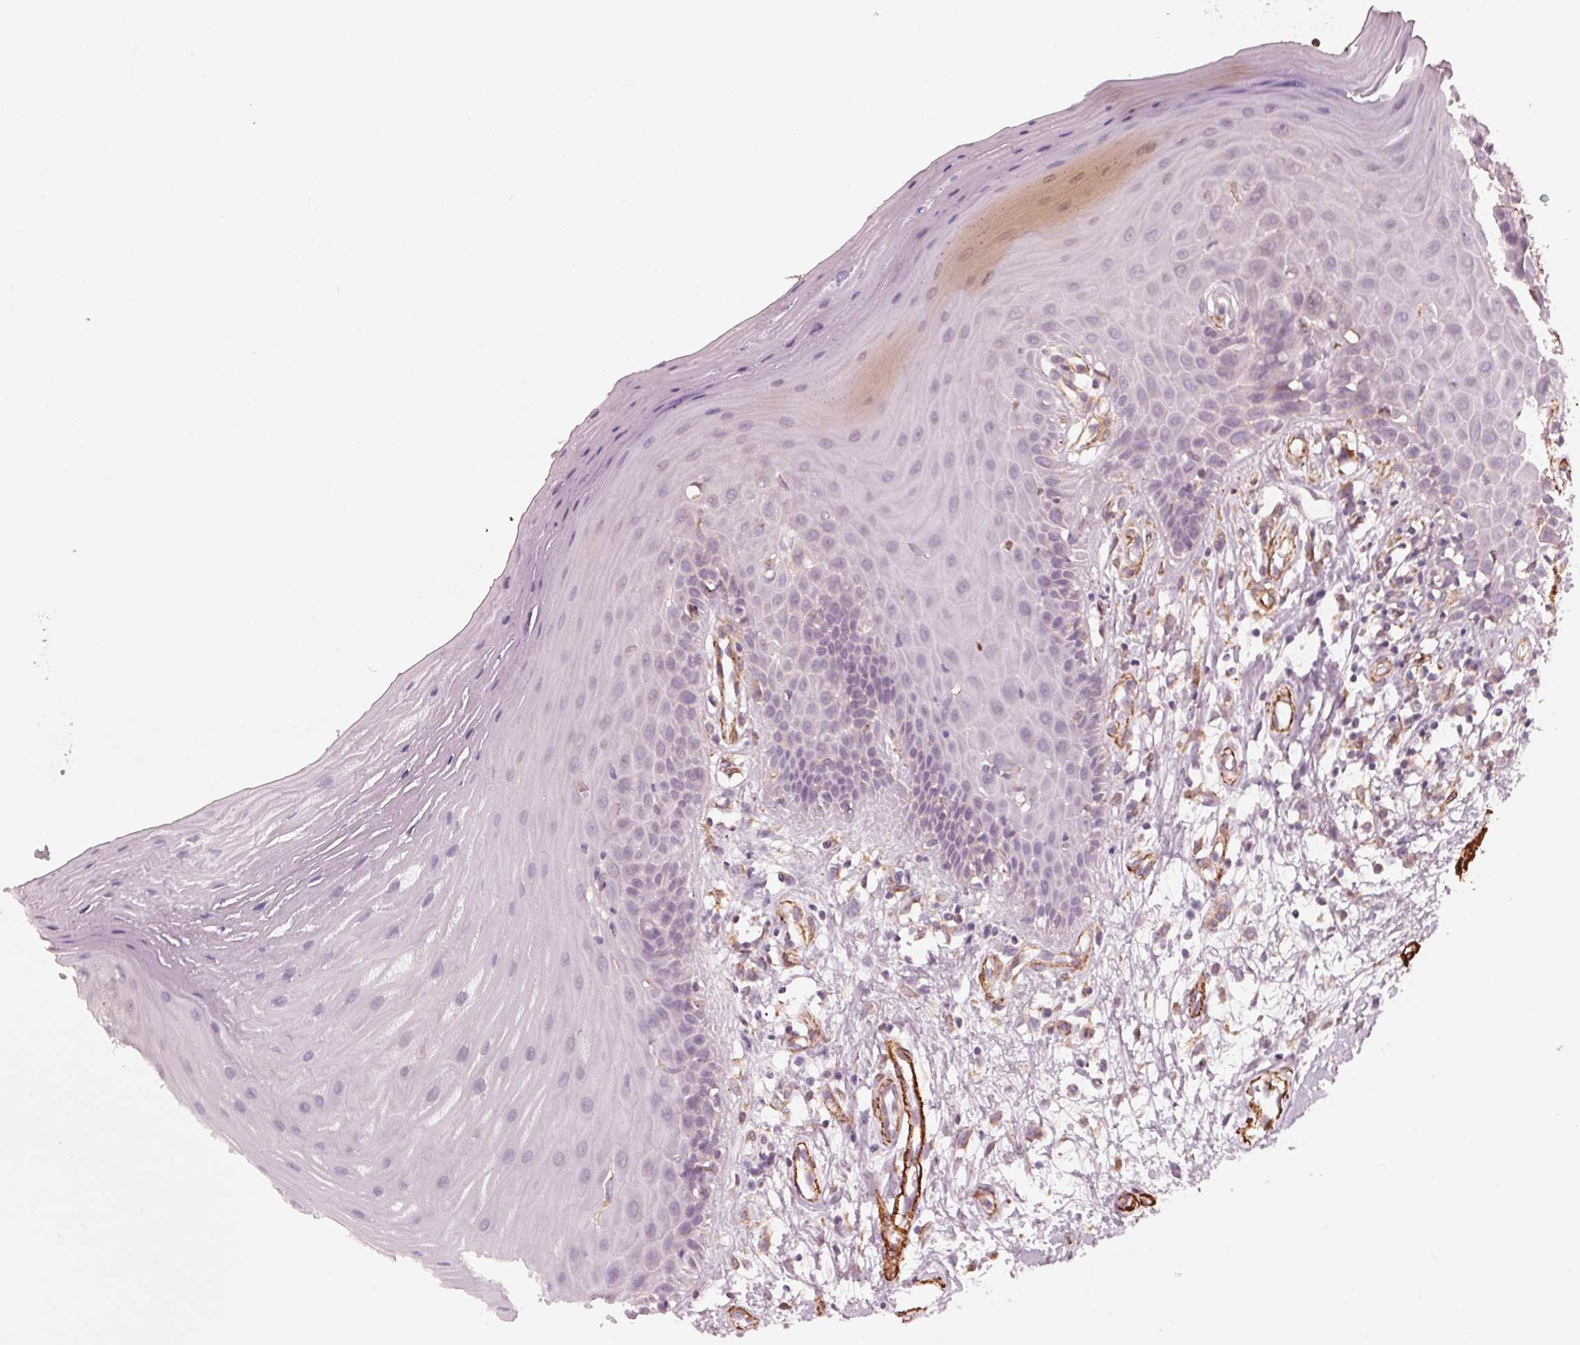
{"staining": {"intensity": "negative", "quantity": "none", "location": "none"}, "tissue": "oral mucosa", "cell_type": "Squamous epithelial cells", "image_type": "normal", "snomed": [{"axis": "morphology", "description": "Normal tissue, NOS"}, {"axis": "morphology", "description": "Normal morphology"}, {"axis": "topography", "description": "Oral tissue"}], "caption": "This is an immunohistochemistry (IHC) image of benign oral mucosa. There is no positivity in squamous epithelial cells.", "gene": "MIER3", "patient": {"sex": "female", "age": 76}}